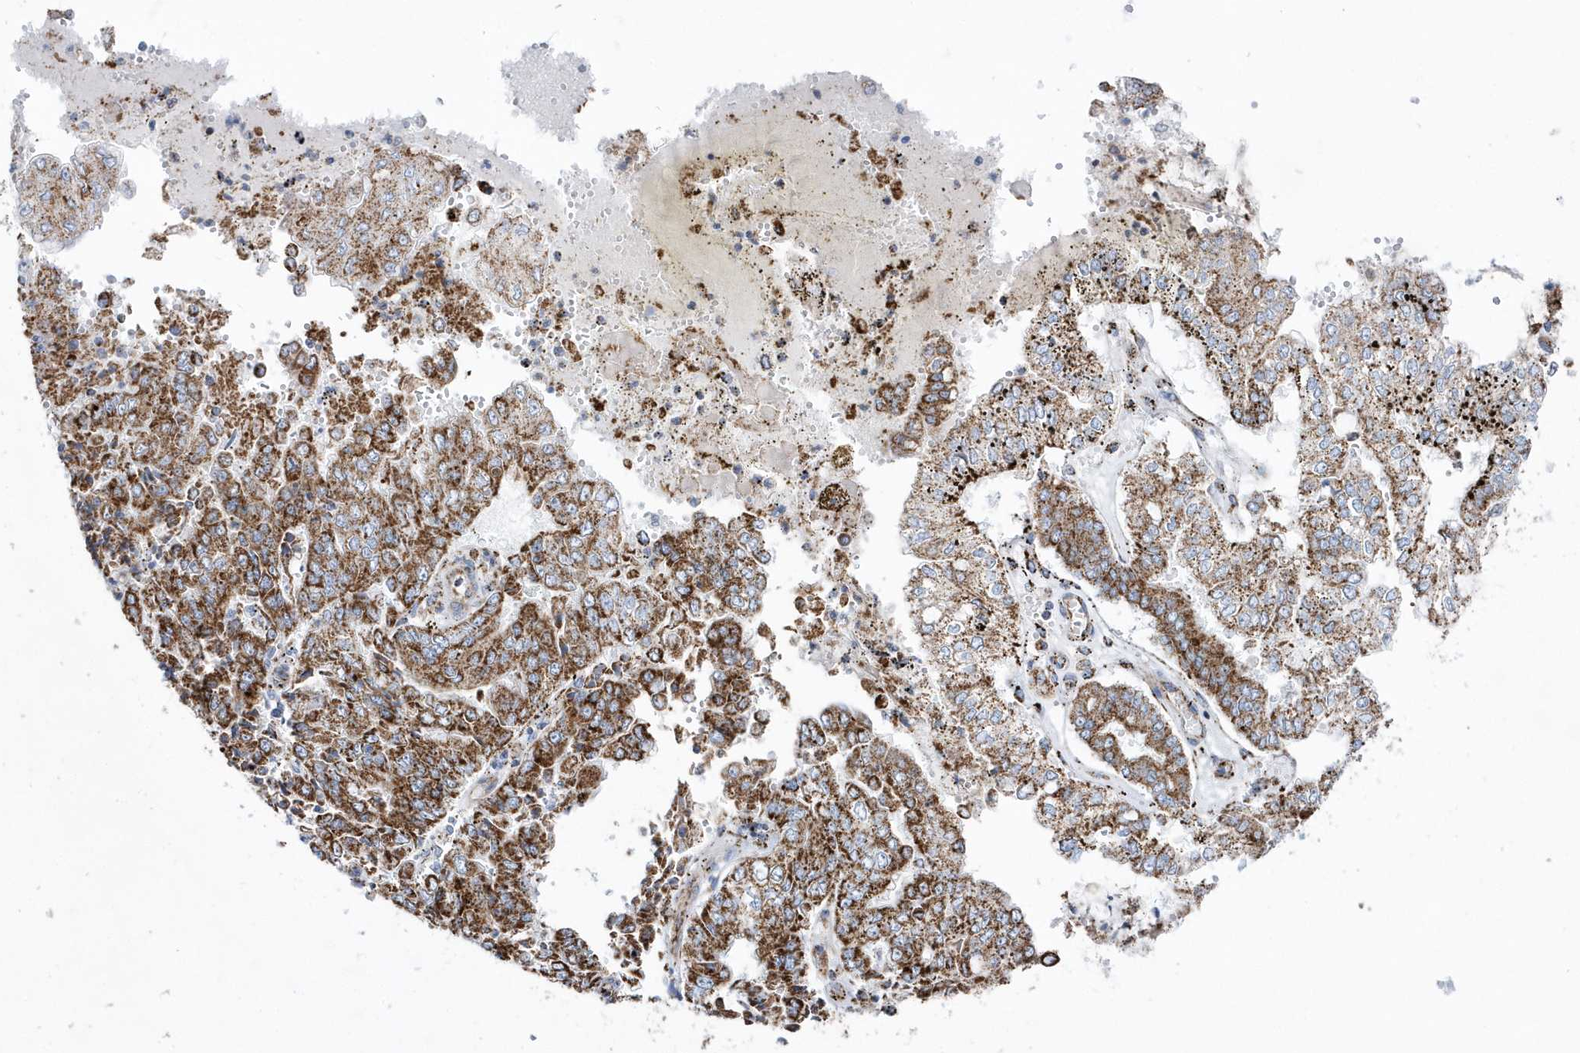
{"staining": {"intensity": "strong", "quantity": ">75%", "location": "cytoplasmic/membranous"}, "tissue": "stomach cancer", "cell_type": "Tumor cells", "image_type": "cancer", "snomed": [{"axis": "morphology", "description": "Adenocarcinoma, NOS"}, {"axis": "topography", "description": "Stomach"}], "caption": "Stomach cancer was stained to show a protein in brown. There is high levels of strong cytoplasmic/membranous staining in about >75% of tumor cells.", "gene": "TMCO6", "patient": {"sex": "male", "age": 76}}